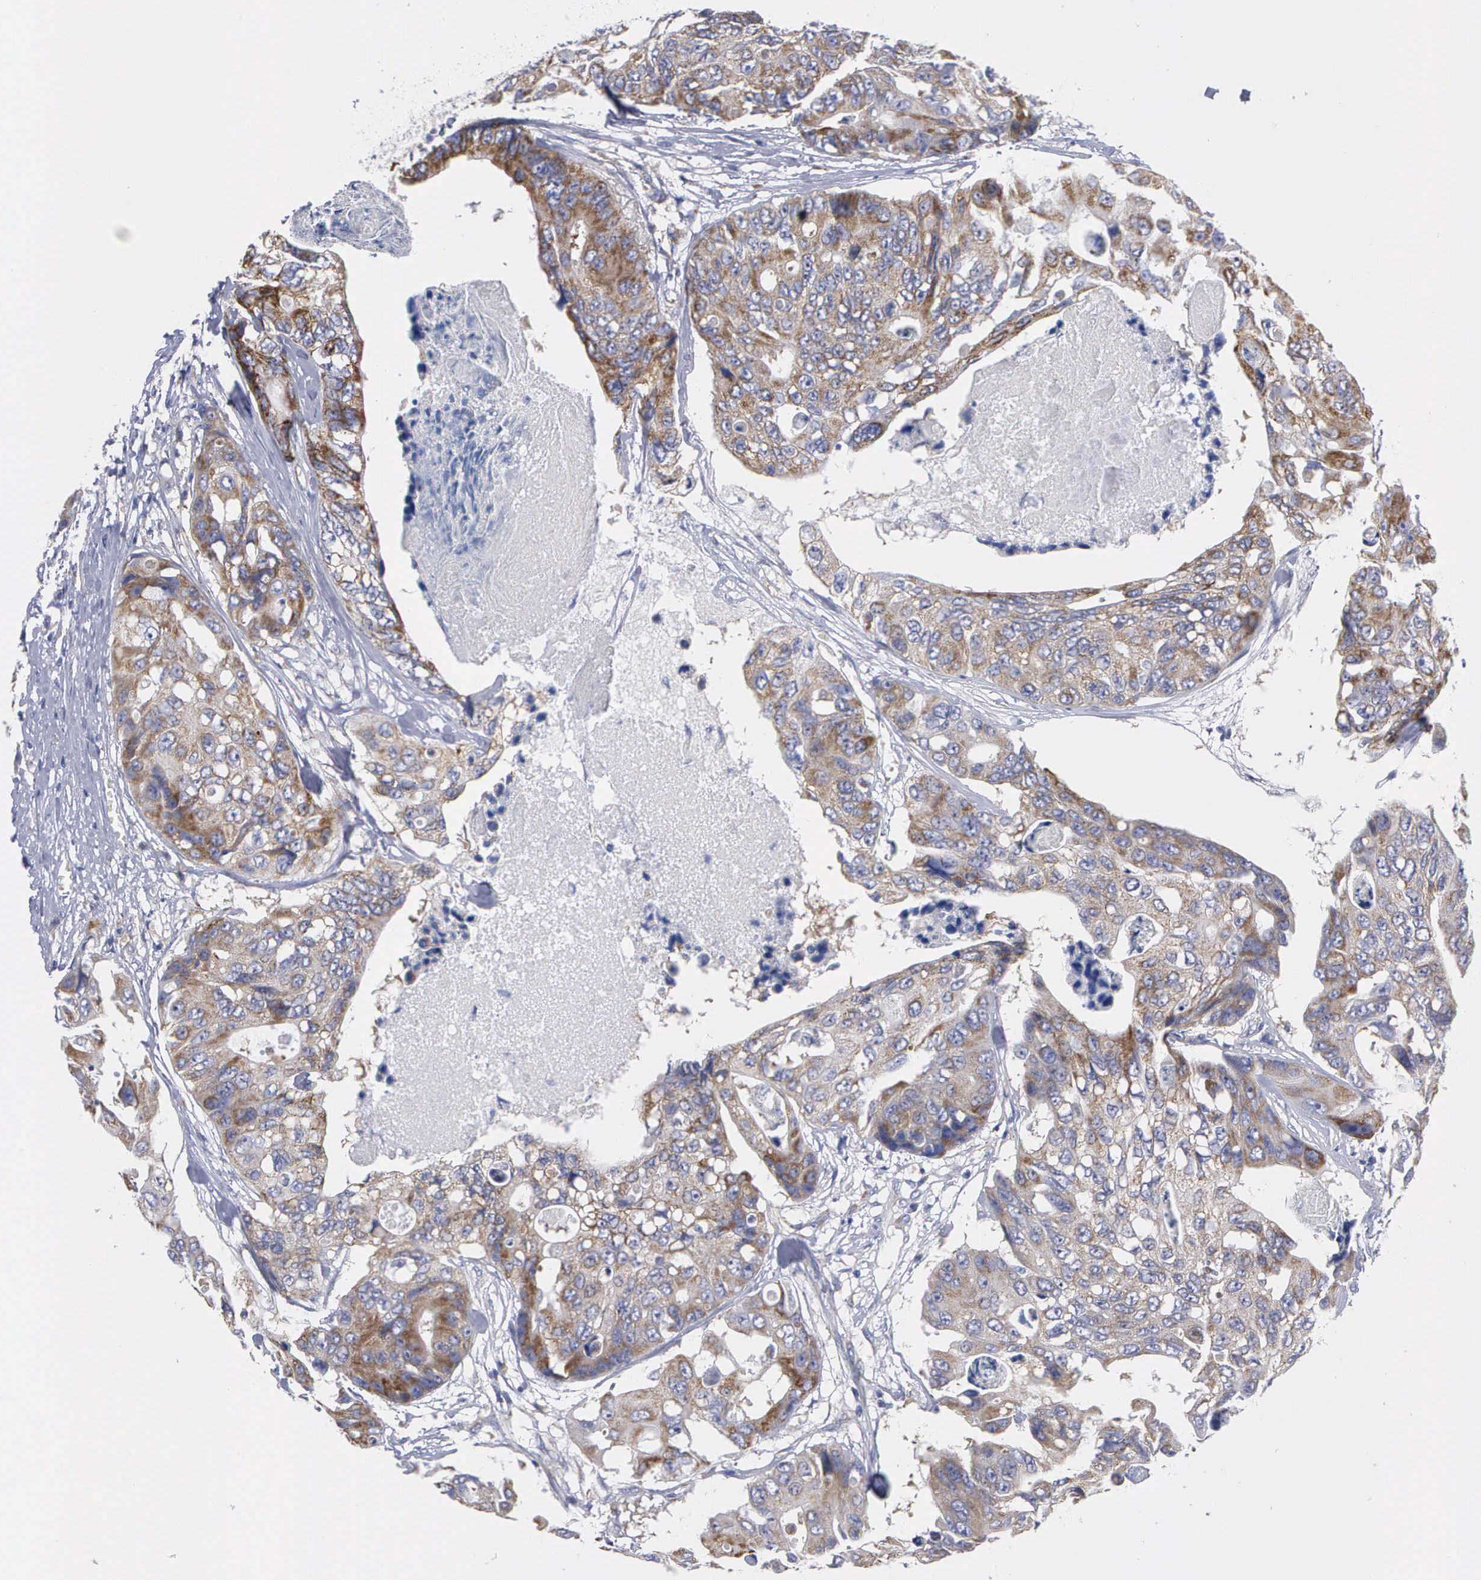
{"staining": {"intensity": "moderate", "quantity": "25%-75%", "location": "cytoplasmic/membranous"}, "tissue": "colorectal cancer", "cell_type": "Tumor cells", "image_type": "cancer", "snomed": [{"axis": "morphology", "description": "Adenocarcinoma, NOS"}, {"axis": "topography", "description": "Colon"}], "caption": "This image shows immunohistochemistry (IHC) staining of colorectal adenocarcinoma, with medium moderate cytoplasmic/membranous positivity in approximately 25%-75% of tumor cells.", "gene": "APOOL", "patient": {"sex": "female", "age": 86}}